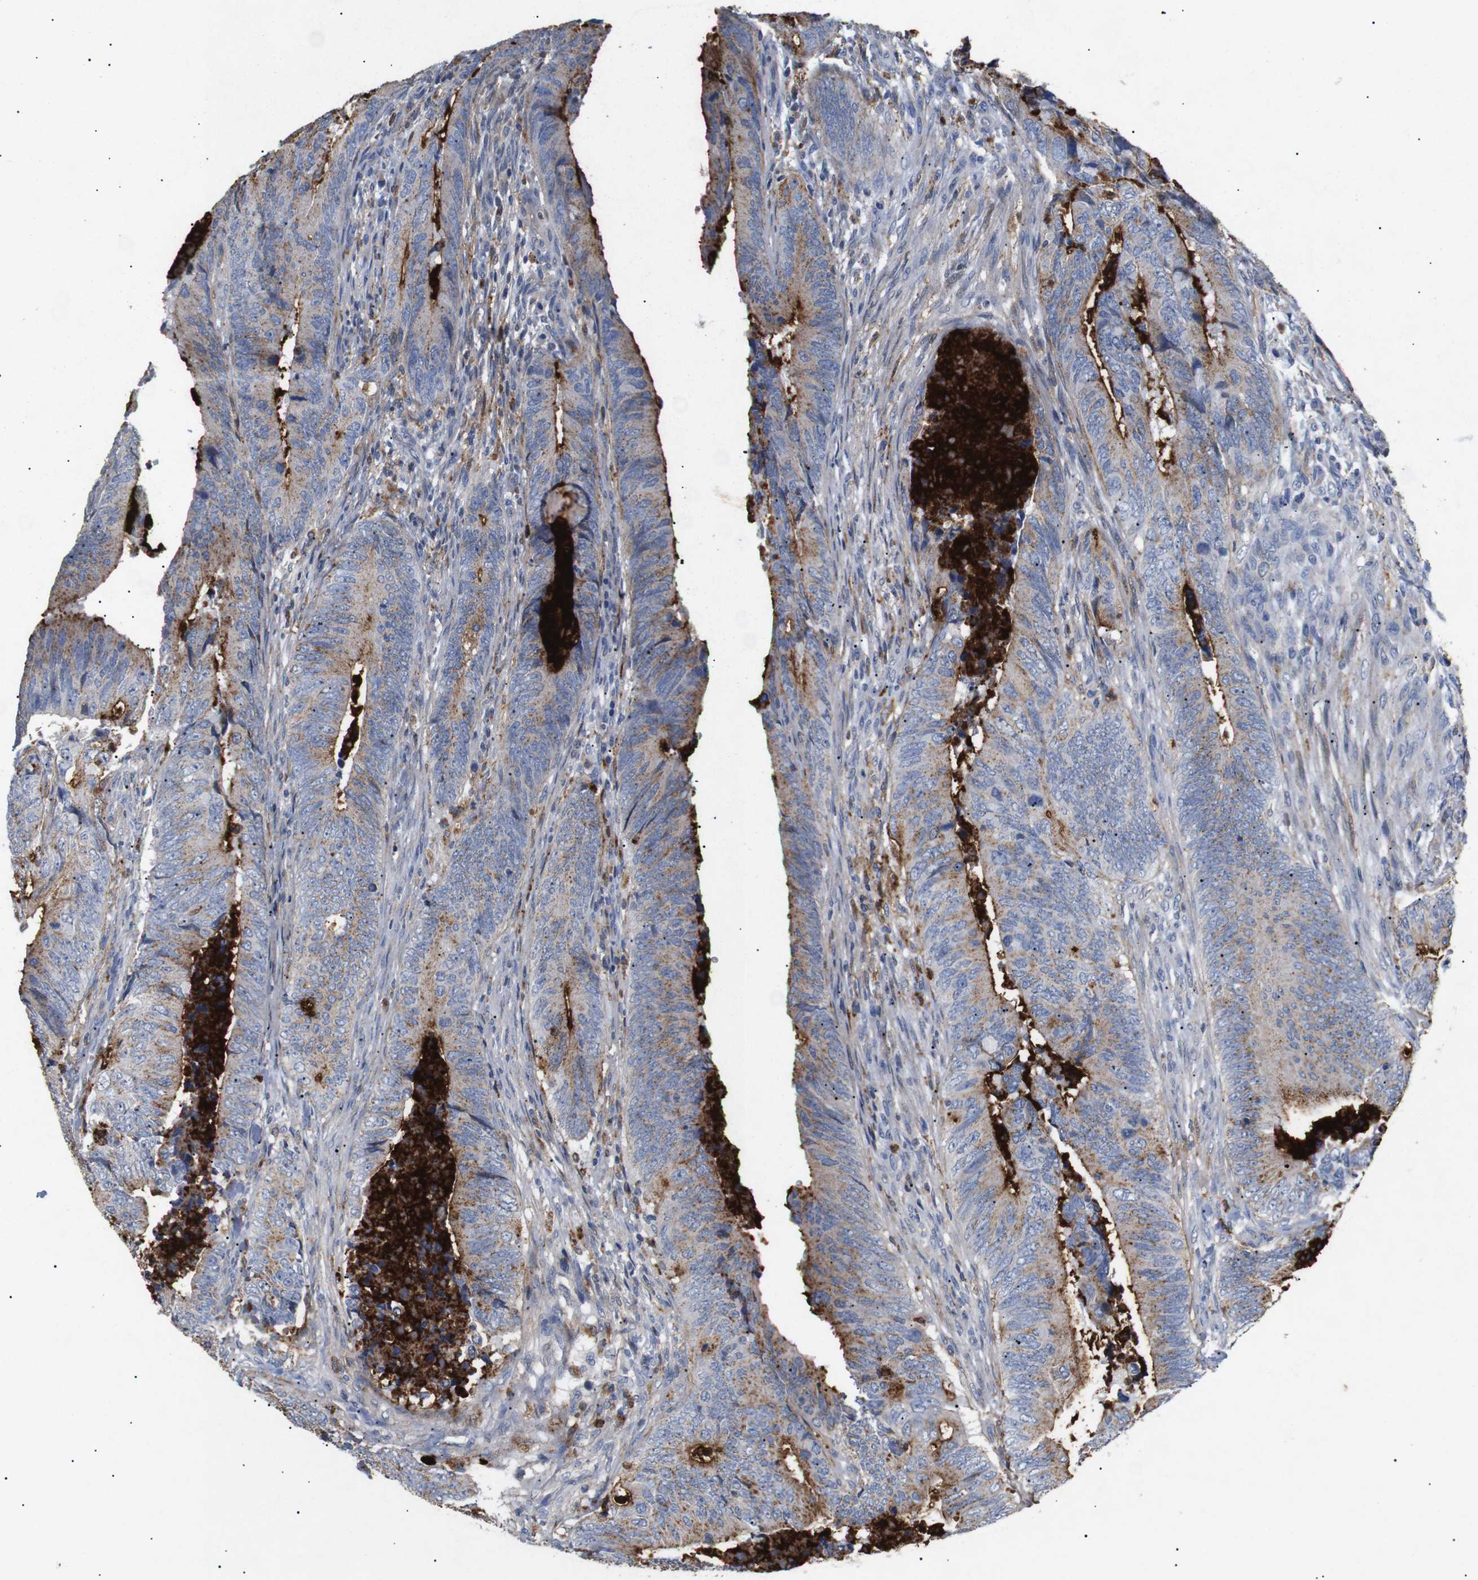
{"staining": {"intensity": "strong", "quantity": "25%-75%", "location": "cytoplasmic/membranous"}, "tissue": "colorectal cancer", "cell_type": "Tumor cells", "image_type": "cancer", "snomed": [{"axis": "morphology", "description": "Normal tissue, NOS"}, {"axis": "morphology", "description": "Adenocarcinoma, NOS"}, {"axis": "topography", "description": "Colon"}], "caption": "Protein staining of colorectal cancer tissue exhibits strong cytoplasmic/membranous staining in approximately 25%-75% of tumor cells. The protein of interest is stained brown, and the nuclei are stained in blue (DAB IHC with brightfield microscopy, high magnification).", "gene": "SDCBP", "patient": {"sex": "male", "age": 56}}